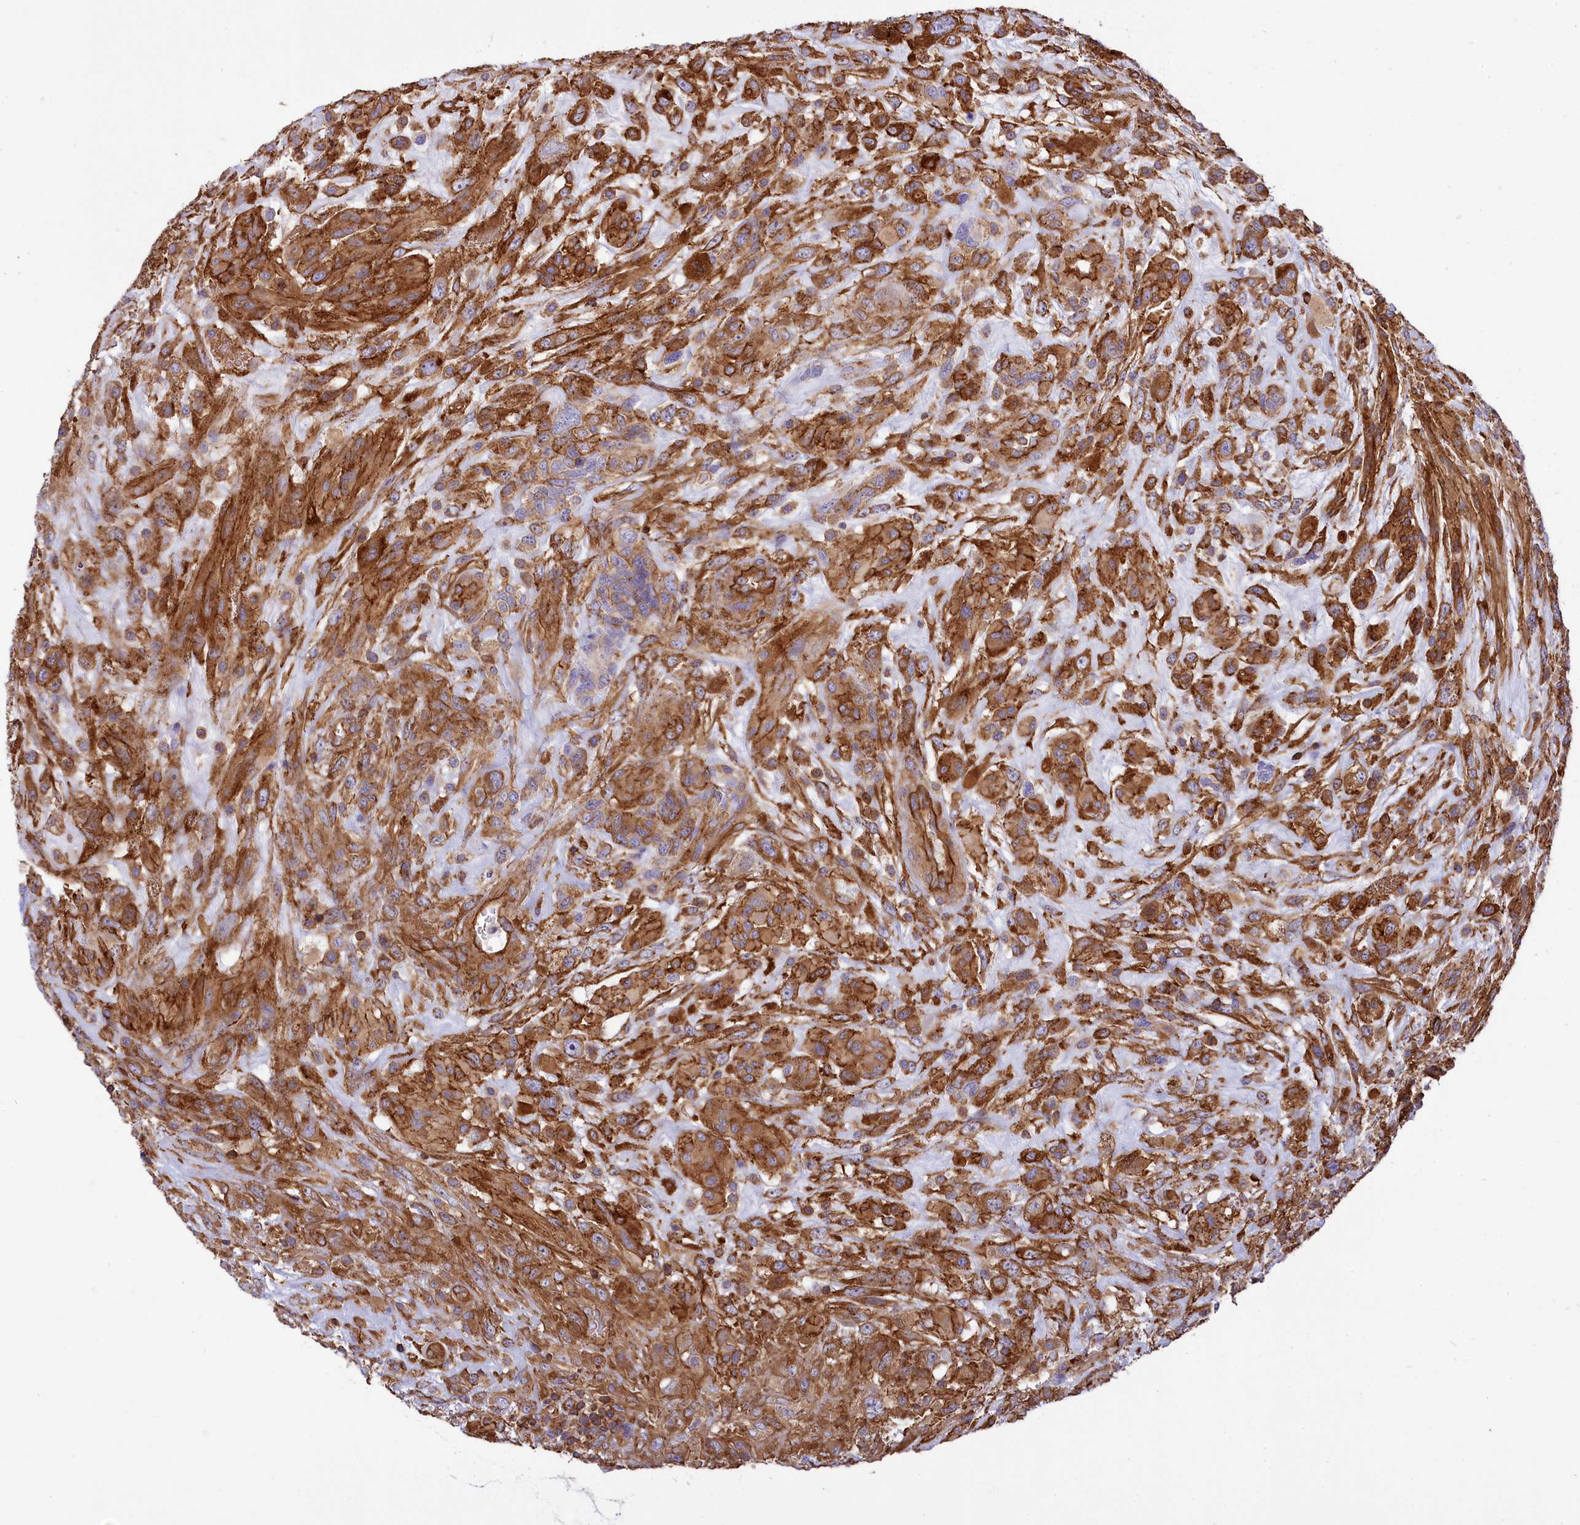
{"staining": {"intensity": "moderate", "quantity": ">75%", "location": "cytoplasmic/membranous"}, "tissue": "glioma", "cell_type": "Tumor cells", "image_type": "cancer", "snomed": [{"axis": "morphology", "description": "Glioma, malignant, High grade"}, {"axis": "topography", "description": "Brain"}], "caption": "Immunohistochemical staining of human glioma shows medium levels of moderate cytoplasmic/membranous expression in approximately >75% of tumor cells.", "gene": "SEPTIN9", "patient": {"sex": "male", "age": 61}}